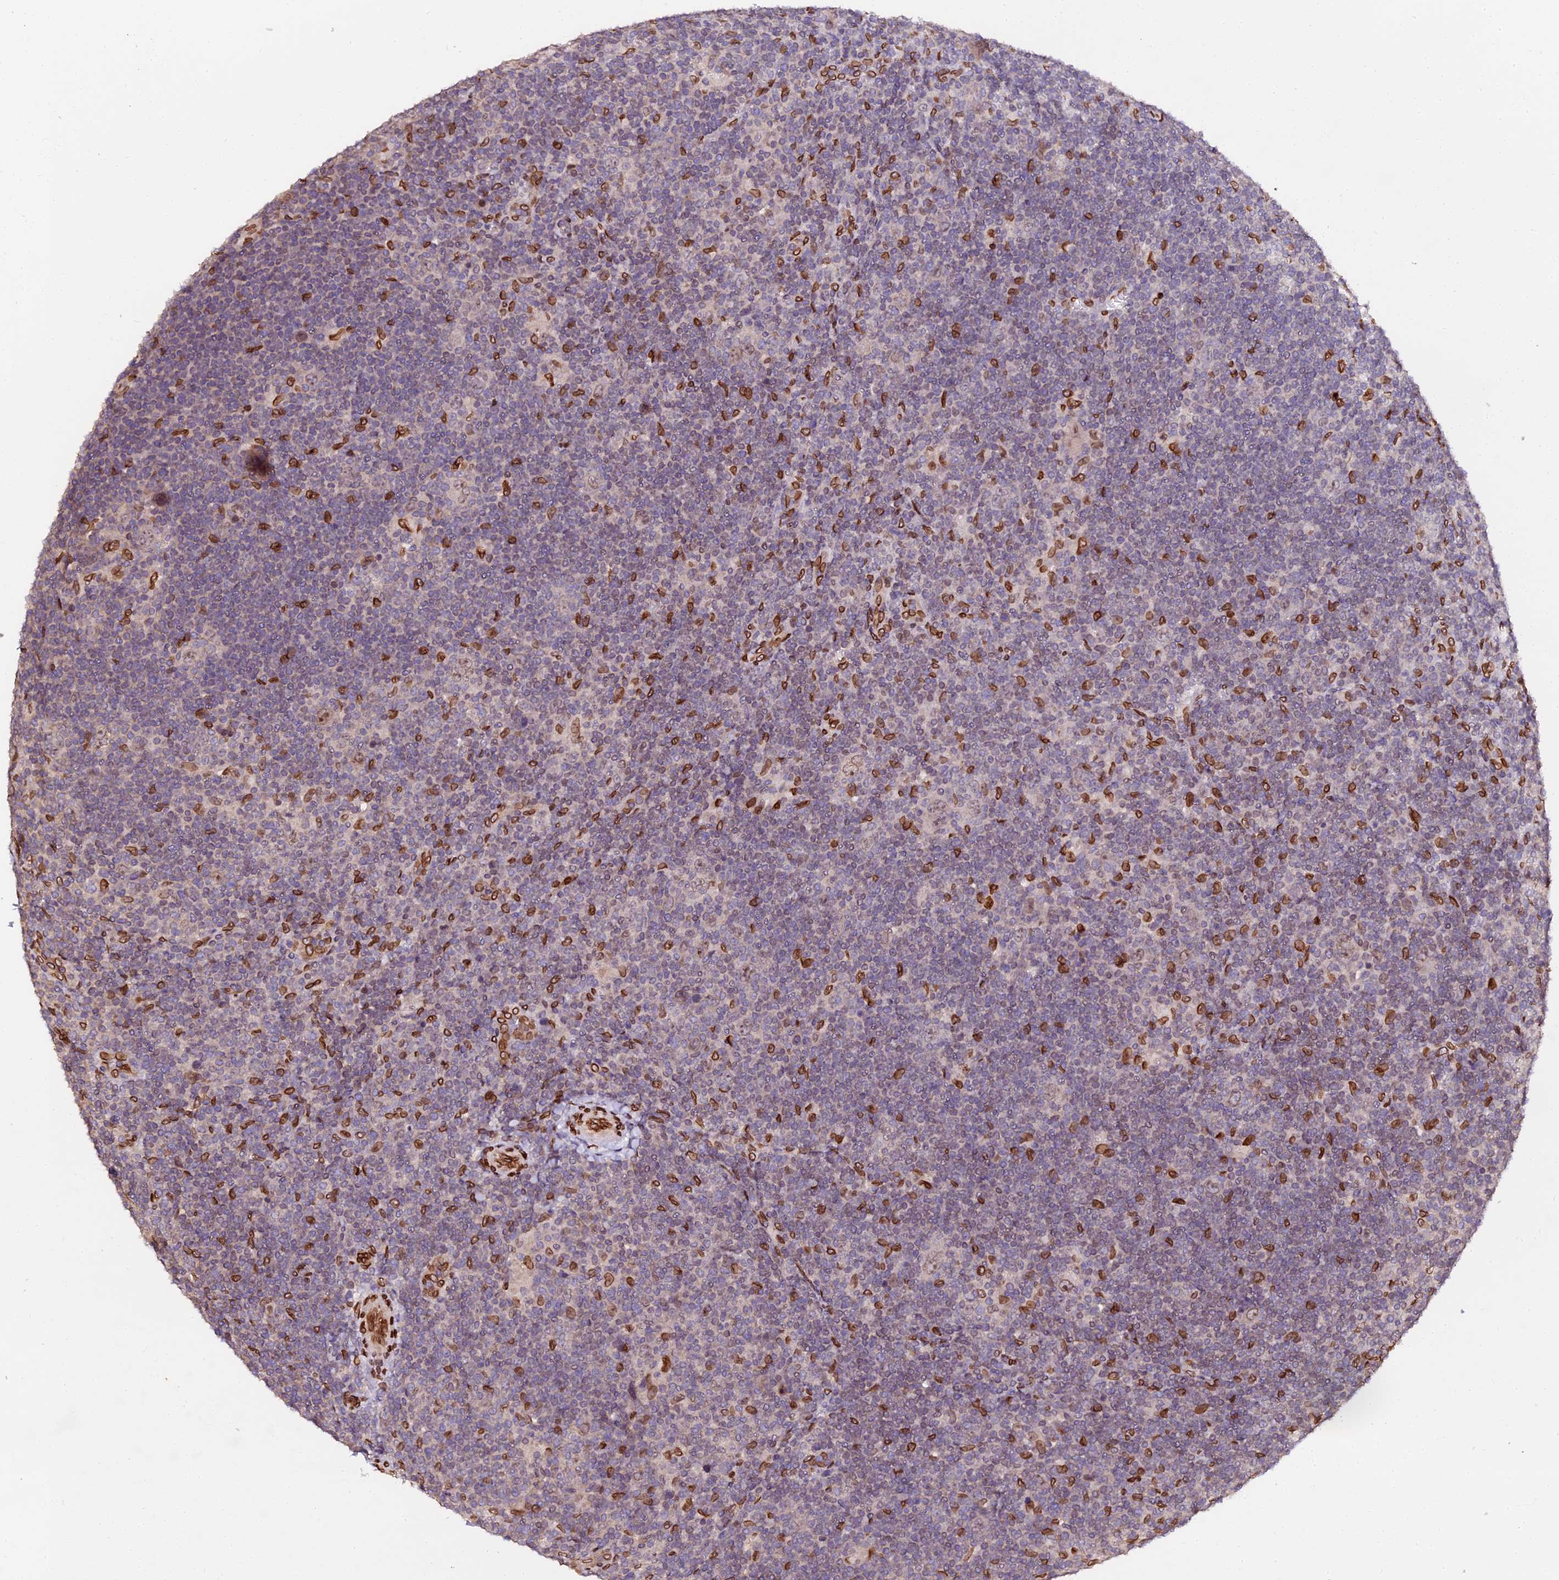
{"staining": {"intensity": "moderate", "quantity": "25%-75%", "location": "cytoplasmic/membranous,nuclear"}, "tissue": "lymphoma", "cell_type": "Tumor cells", "image_type": "cancer", "snomed": [{"axis": "morphology", "description": "Hodgkin's disease, NOS"}, {"axis": "topography", "description": "Lymph node"}], "caption": "Immunohistochemistry (IHC) staining of lymphoma, which reveals medium levels of moderate cytoplasmic/membranous and nuclear staining in approximately 25%-75% of tumor cells indicating moderate cytoplasmic/membranous and nuclear protein staining. The staining was performed using DAB (brown) for protein detection and nuclei were counterstained in hematoxylin (blue).", "gene": "ANAPC5", "patient": {"sex": "female", "age": 57}}